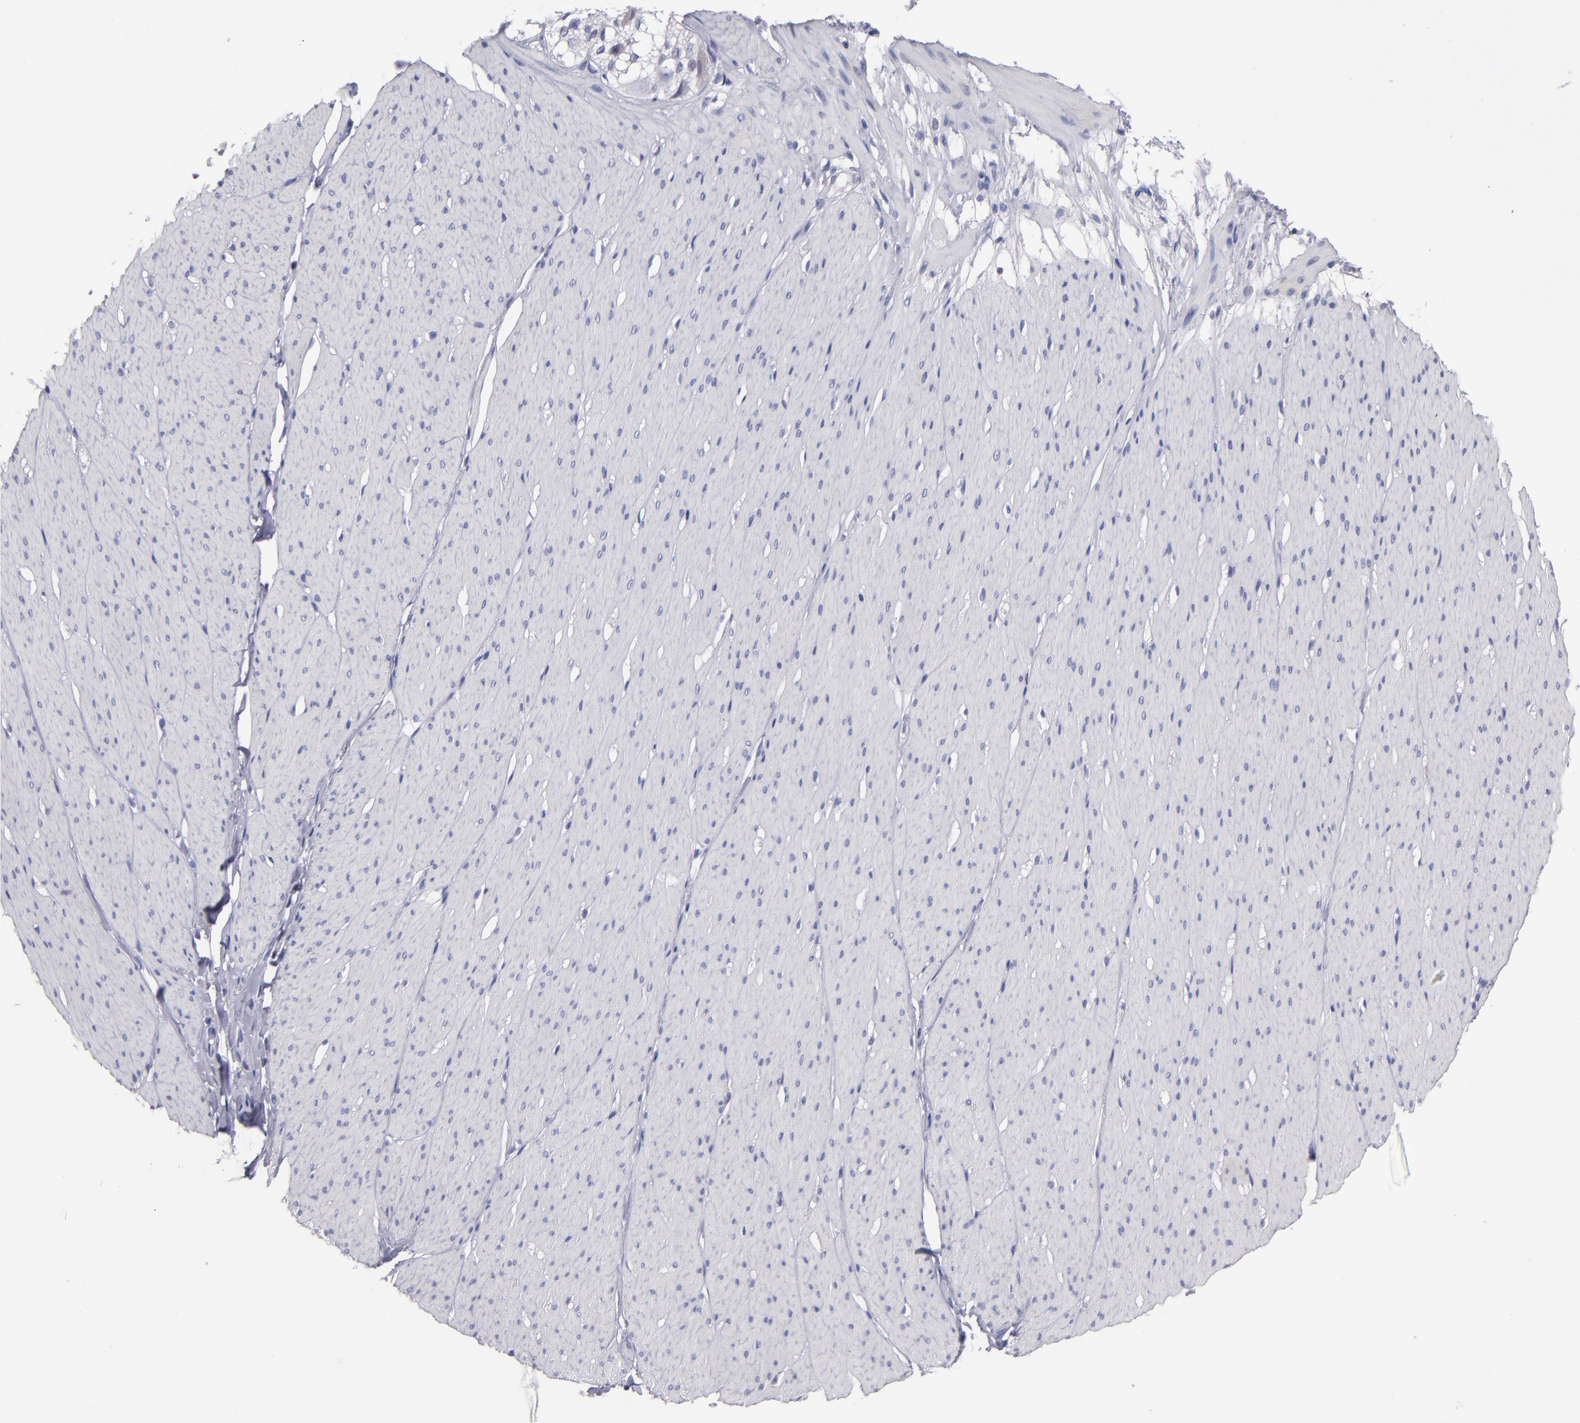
{"staining": {"intensity": "negative", "quantity": "none", "location": "none"}, "tissue": "smooth muscle", "cell_type": "Smooth muscle cells", "image_type": "normal", "snomed": [{"axis": "morphology", "description": "Normal tissue, NOS"}, {"axis": "topography", "description": "Smooth muscle"}, {"axis": "topography", "description": "Colon"}], "caption": "The micrograph demonstrates no significant expression in smooth muscle cells of smooth muscle. (Stains: DAB IHC with hematoxylin counter stain, Microscopy: brightfield microscopy at high magnification).", "gene": "CDH3", "patient": {"sex": "male", "age": 67}}